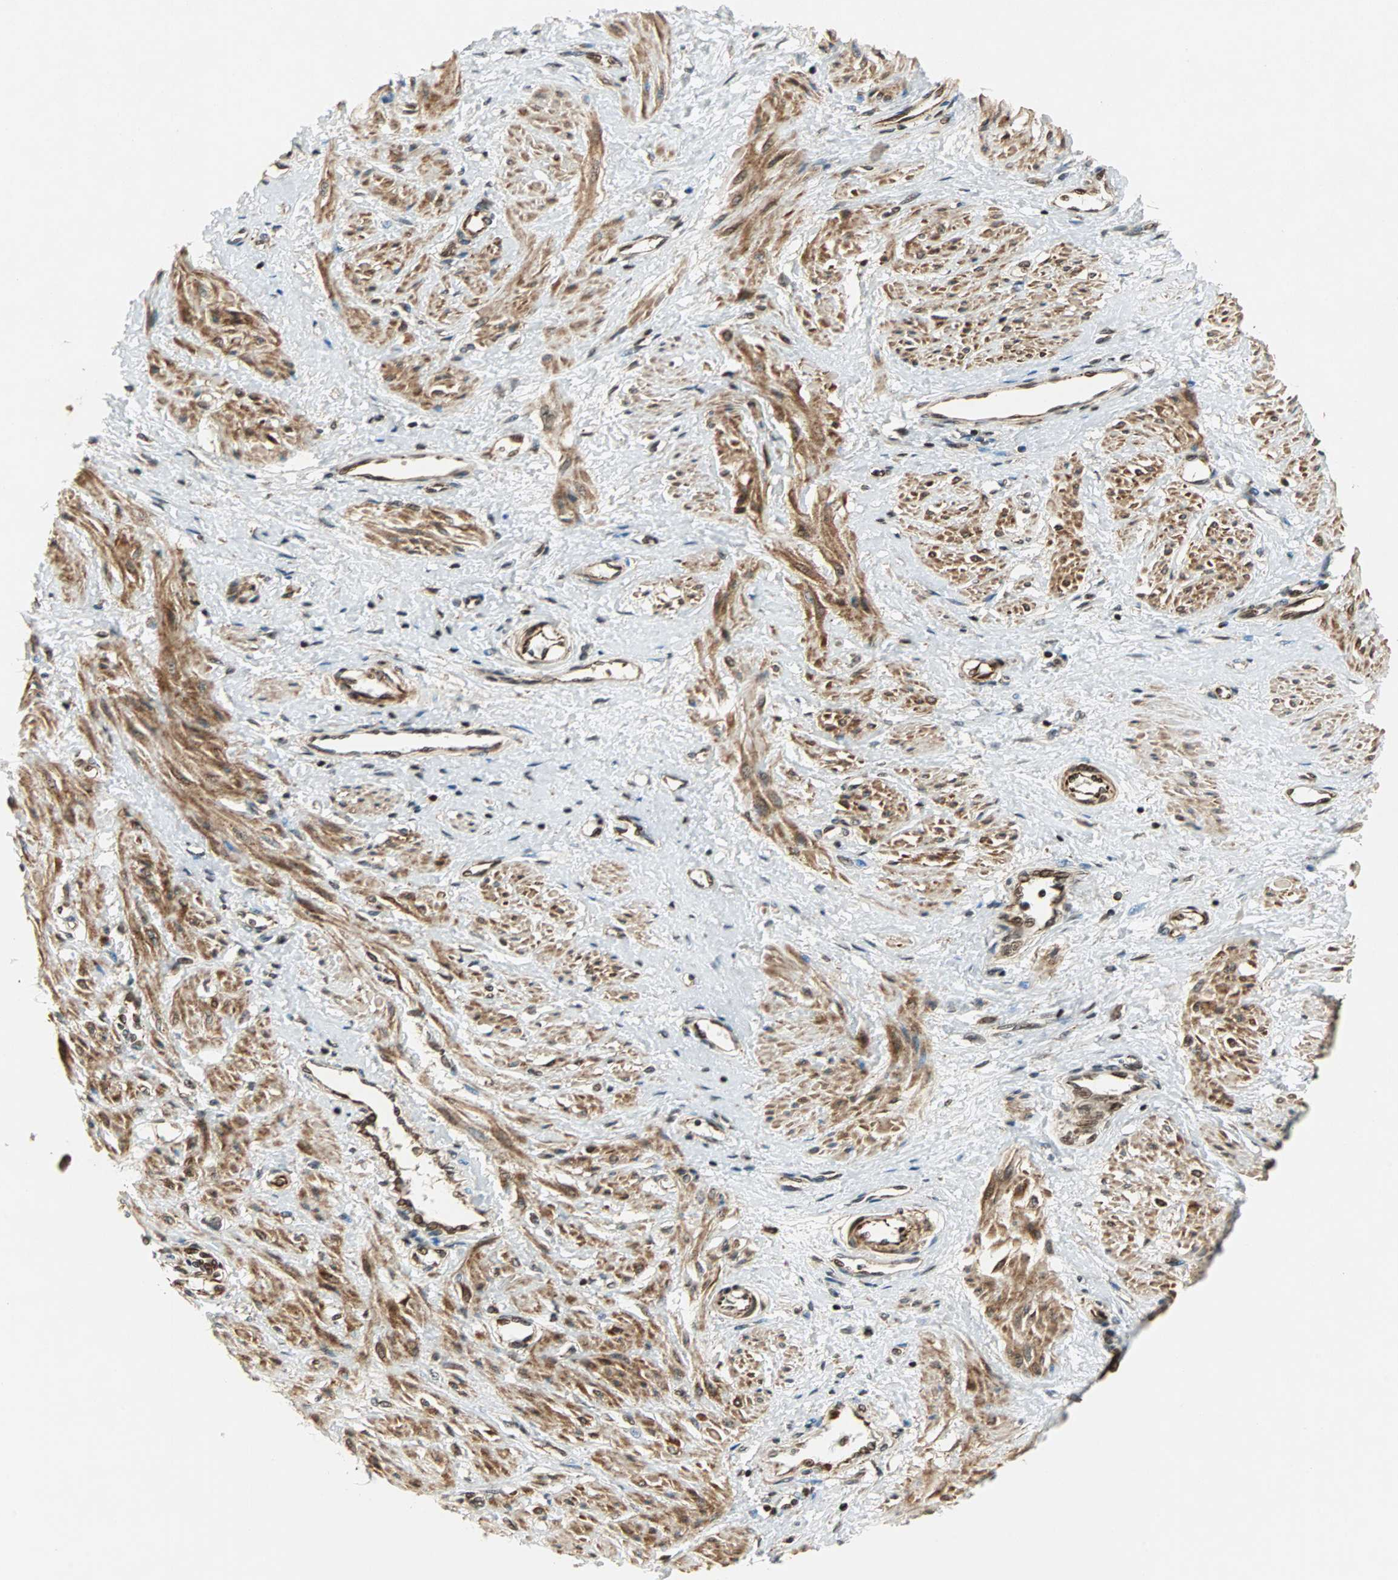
{"staining": {"intensity": "moderate", "quantity": ">75%", "location": "cytoplasmic/membranous"}, "tissue": "smooth muscle", "cell_type": "Smooth muscle cells", "image_type": "normal", "snomed": [{"axis": "morphology", "description": "Normal tissue, NOS"}, {"axis": "topography", "description": "Smooth muscle"}, {"axis": "topography", "description": "Uterus"}], "caption": "Smooth muscle stained for a protein reveals moderate cytoplasmic/membranous positivity in smooth muscle cells.", "gene": "ZBED9", "patient": {"sex": "female", "age": 39}}